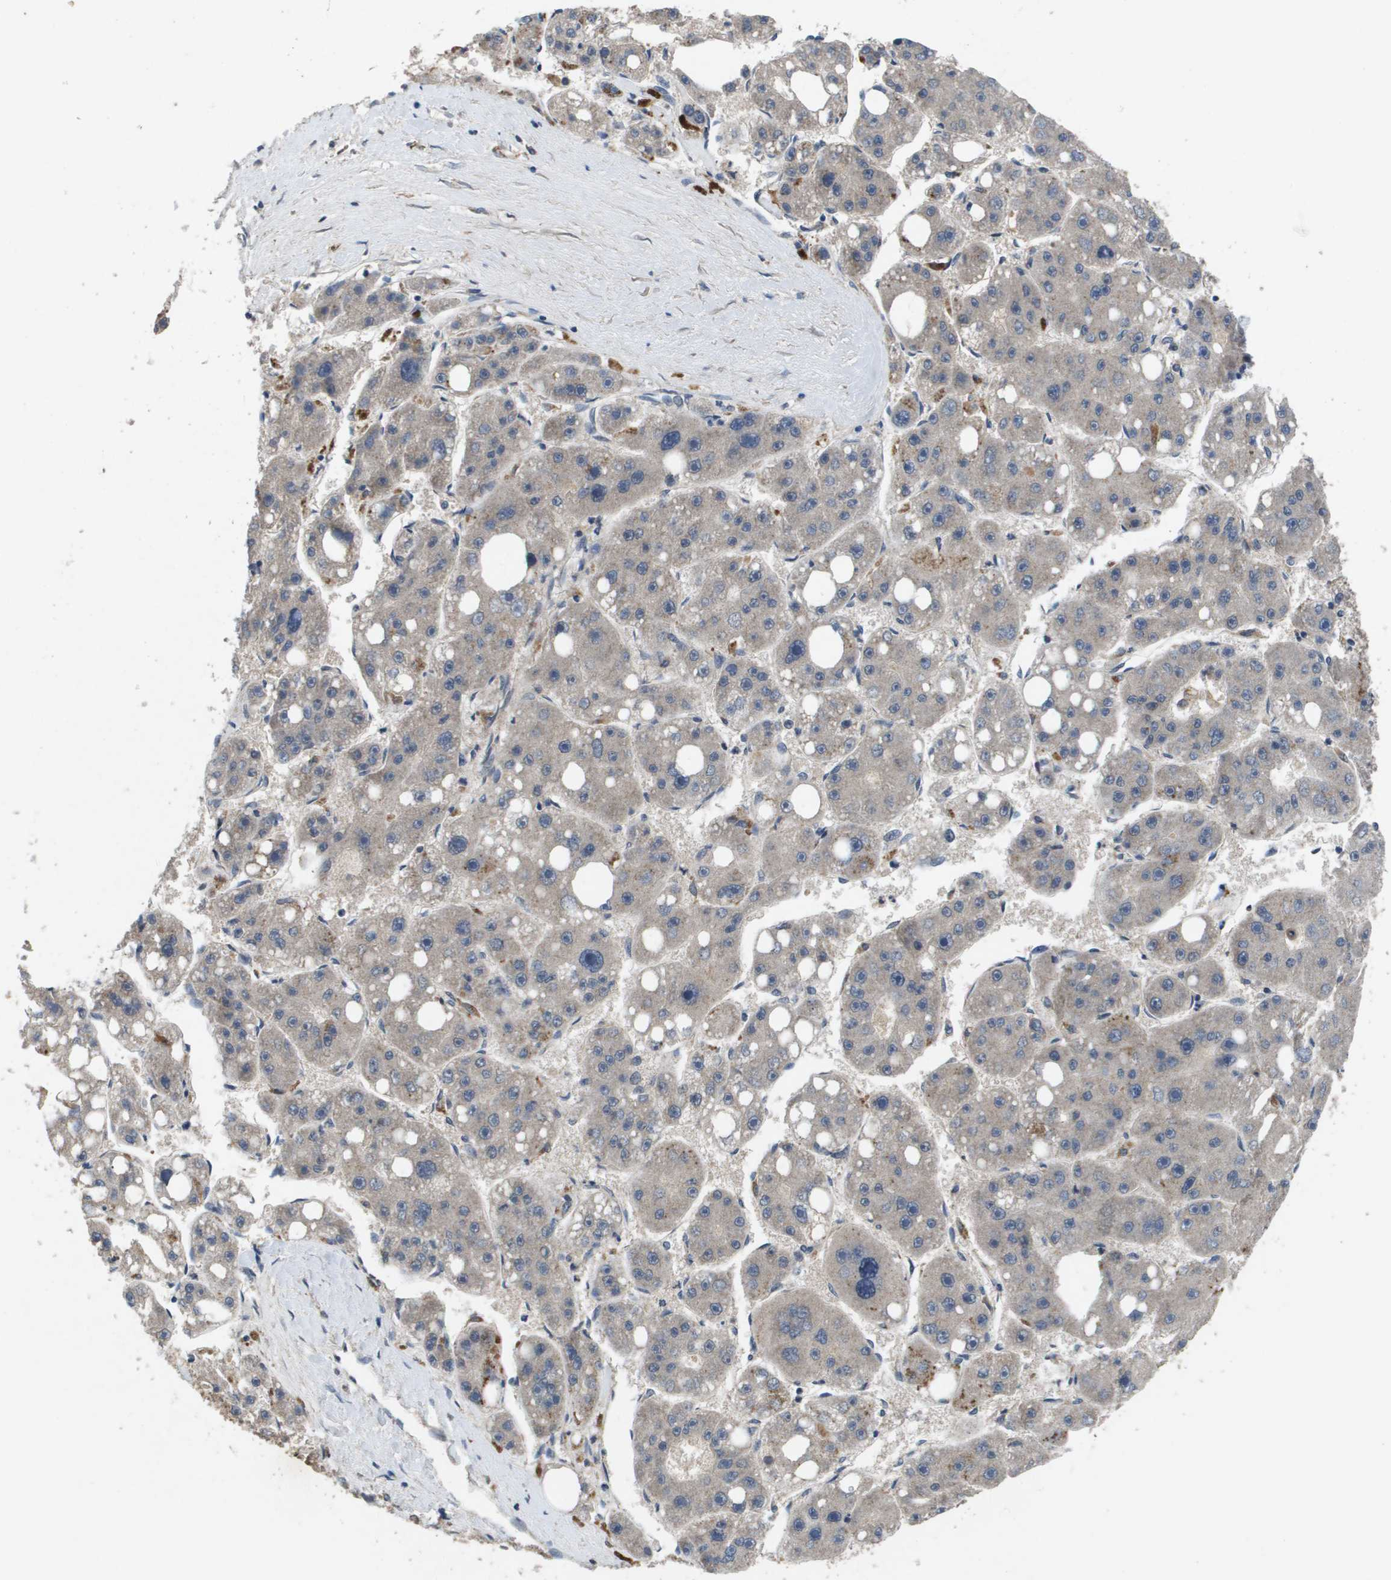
{"staining": {"intensity": "weak", "quantity": "<25%", "location": "cytoplasmic/membranous"}, "tissue": "liver cancer", "cell_type": "Tumor cells", "image_type": "cancer", "snomed": [{"axis": "morphology", "description": "Carcinoma, Hepatocellular, NOS"}, {"axis": "topography", "description": "Liver"}], "caption": "This is an immunohistochemistry (IHC) micrograph of human liver hepatocellular carcinoma. There is no expression in tumor cells.", "gene": "PROC", "patient": {"sex": "female", "age": 61}}